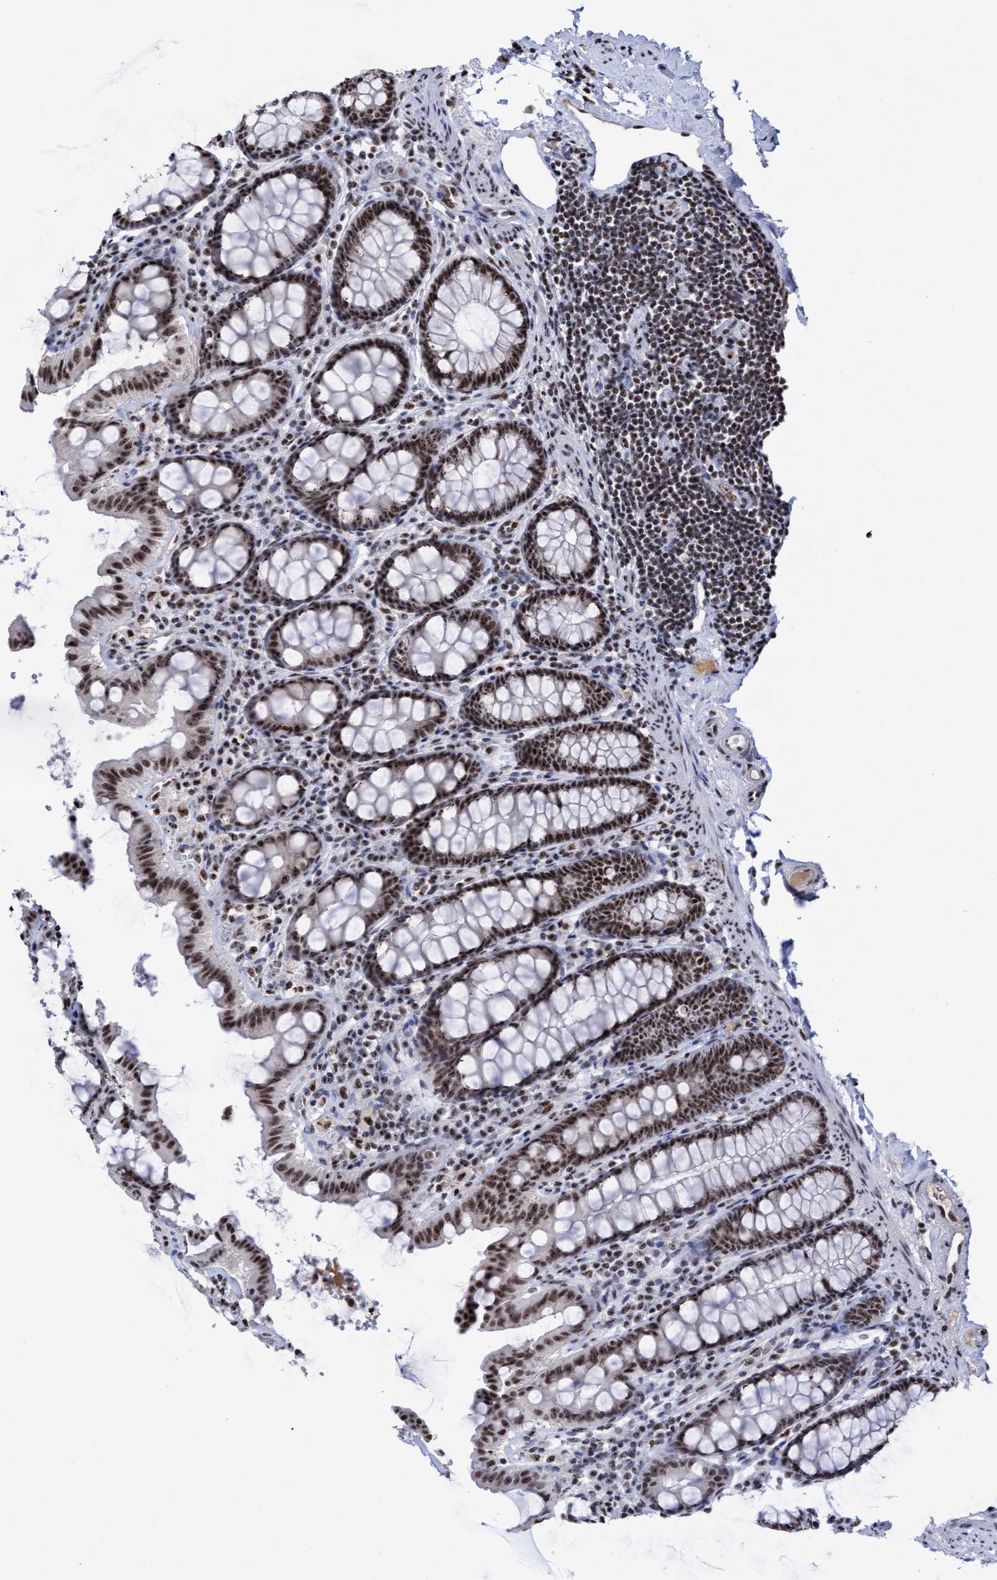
{"staining": {"intensity": "strong", "quantity": ">75%", "location": "nuclear"}, "tissue": "colon", "cell_type": "Endothelial cells", "image_type": "normal", "snomed": [{"axis": "morphology", "description": "Normal tissue, NOS"}, {"axis": "topography", "description": "Colon"}, {"axis": "topography", "description": "Peripheral nerve tissue"}], "caption": "Protein expression analysis of normal colon shows strong nuclear positivity in about >75% of endothelial cells.", "gene": "EFCAB10", "patient": {"sex": "female", "age": 61}}